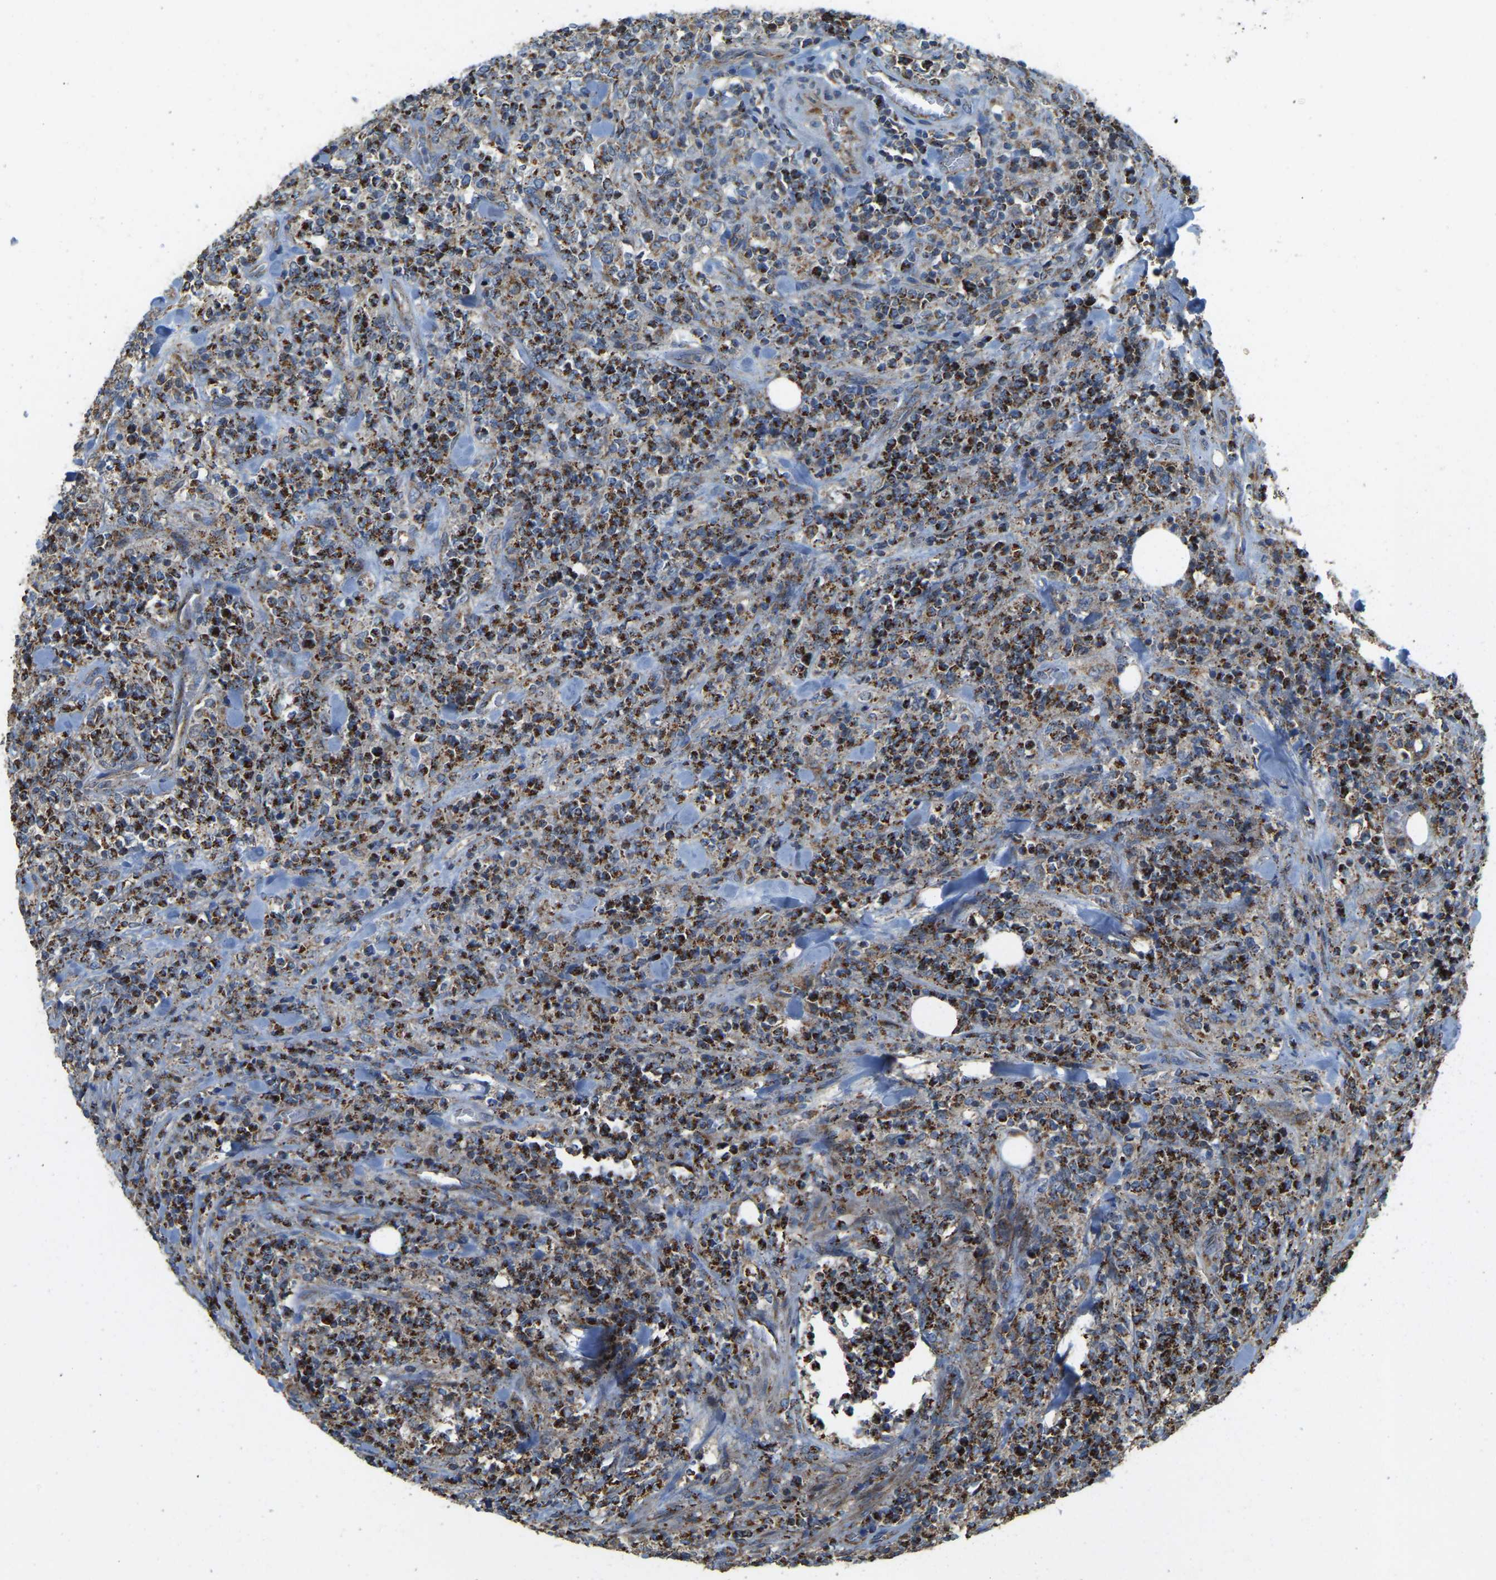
{"staining": {"intensity": "strong", "quantity": ">75%", "location": "cytoplasmic/membranous"}, "tissue": "lymphoma", "cell_type": "Tumor cells", "image_type": "cancer", "snomed": [{"axis": "morphology", "description": "Malignant lymphoma, non-Hodgkin's type, High grade"}, {"axis": "topography", "description": "Soft tissue"}], "caption": "The micrograph reveals immunohistochemical staining of malignant lymphoma, non-Hodgkin's type (high-grade). There is strong cytoplasmic/membranous positivity is present in approximately >75% of tumor cells. The protein is stained brown, and the nuclei are stained in blue (DAB IHC with brightfield microscopy, high magnification).", "gene": "PSMD7", "patient": {"sex": "male", "age": 18}}